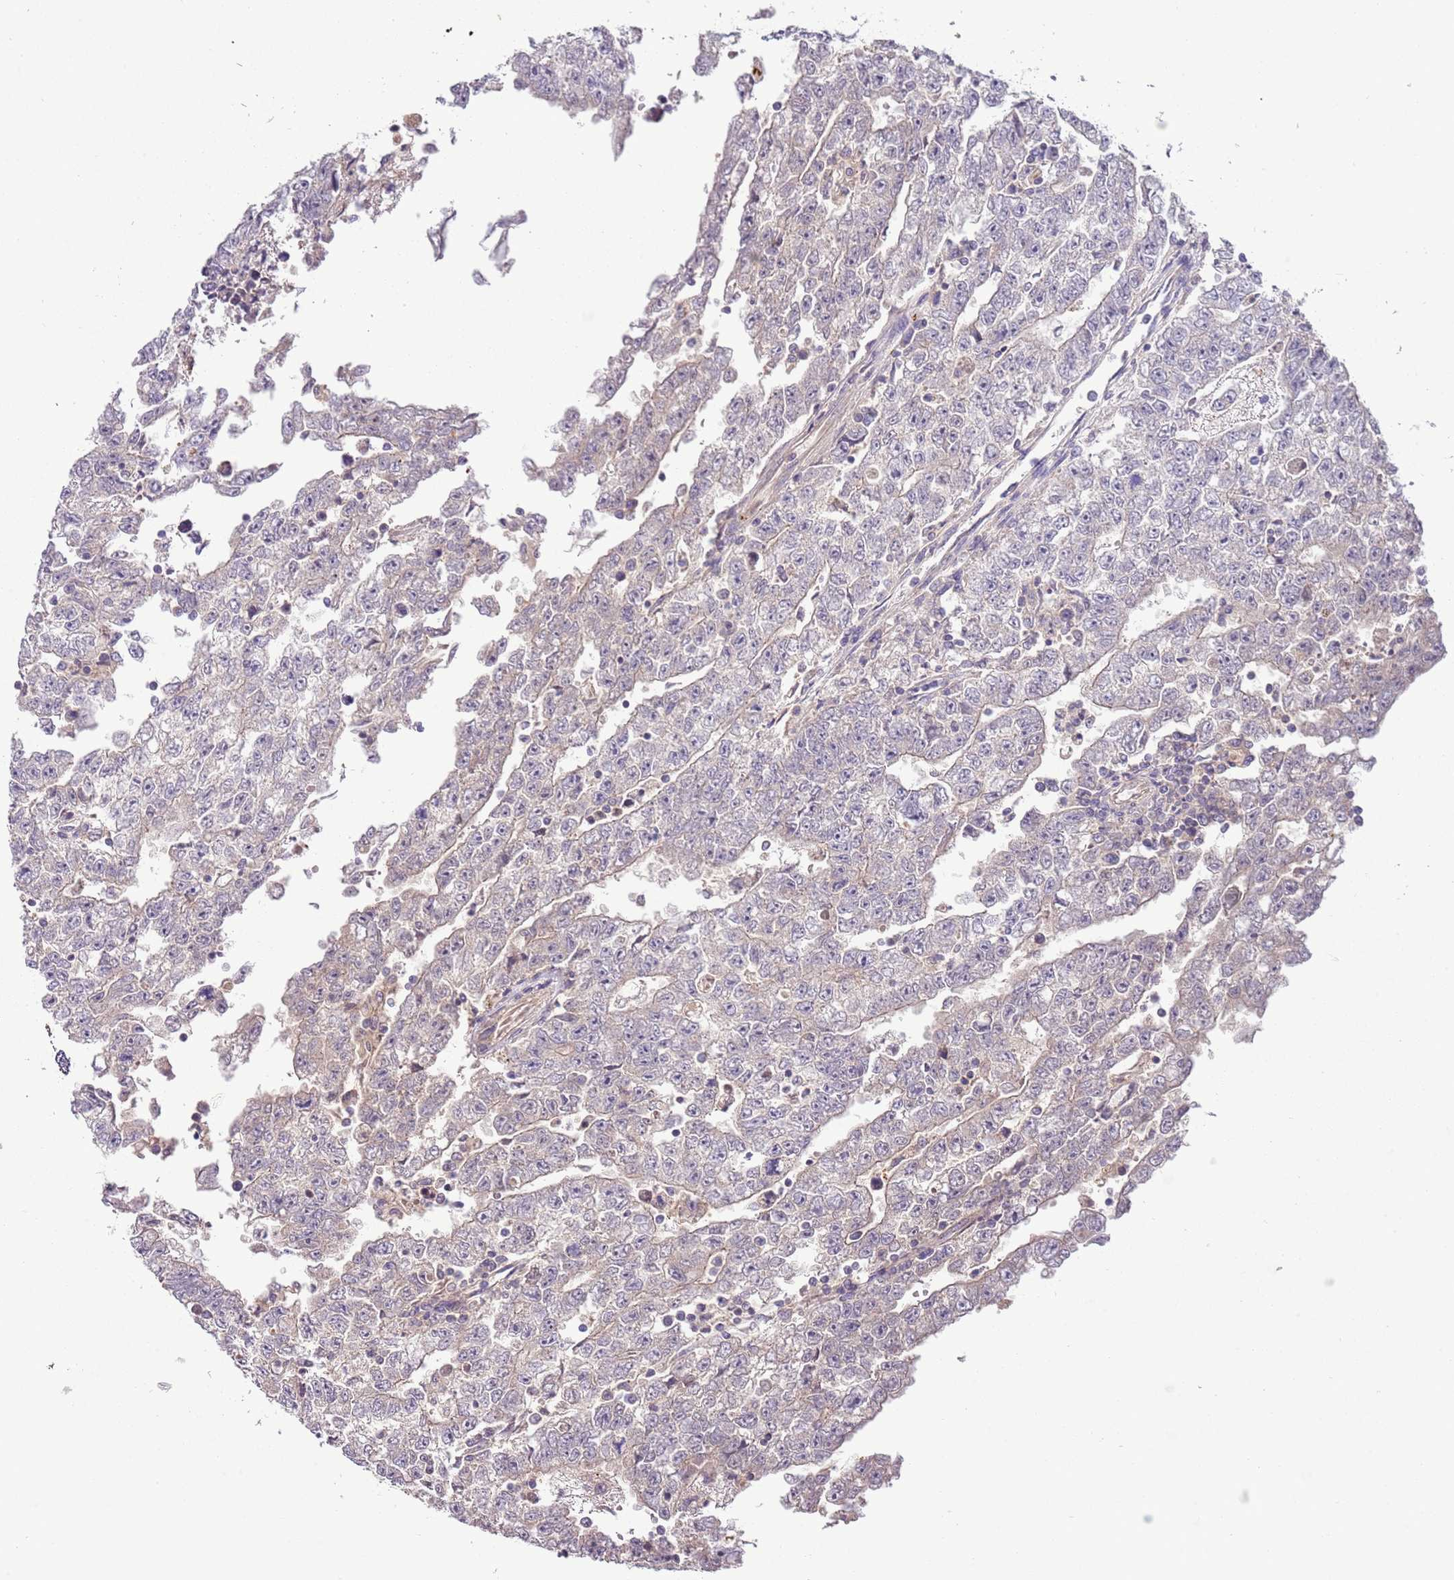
{"staining": {"intensity": "negative", "quantity": "none", "location": "none"}, "tissue": "testis cancer", "cell_type": "Tumor cells", "image_type": "cancer", "snomed": [{"axis": "morphology", "description": "Carcinoma, Embryonal, NOS"}, {"axis": "topography", "description": "Testis"}], "caption": "This is an immunohistochemistry photomicrograph of human testis cancer. There is no positivity in tumor cells.", "gene": "HES3", "patient": {"sex": "male", "age": 25}}